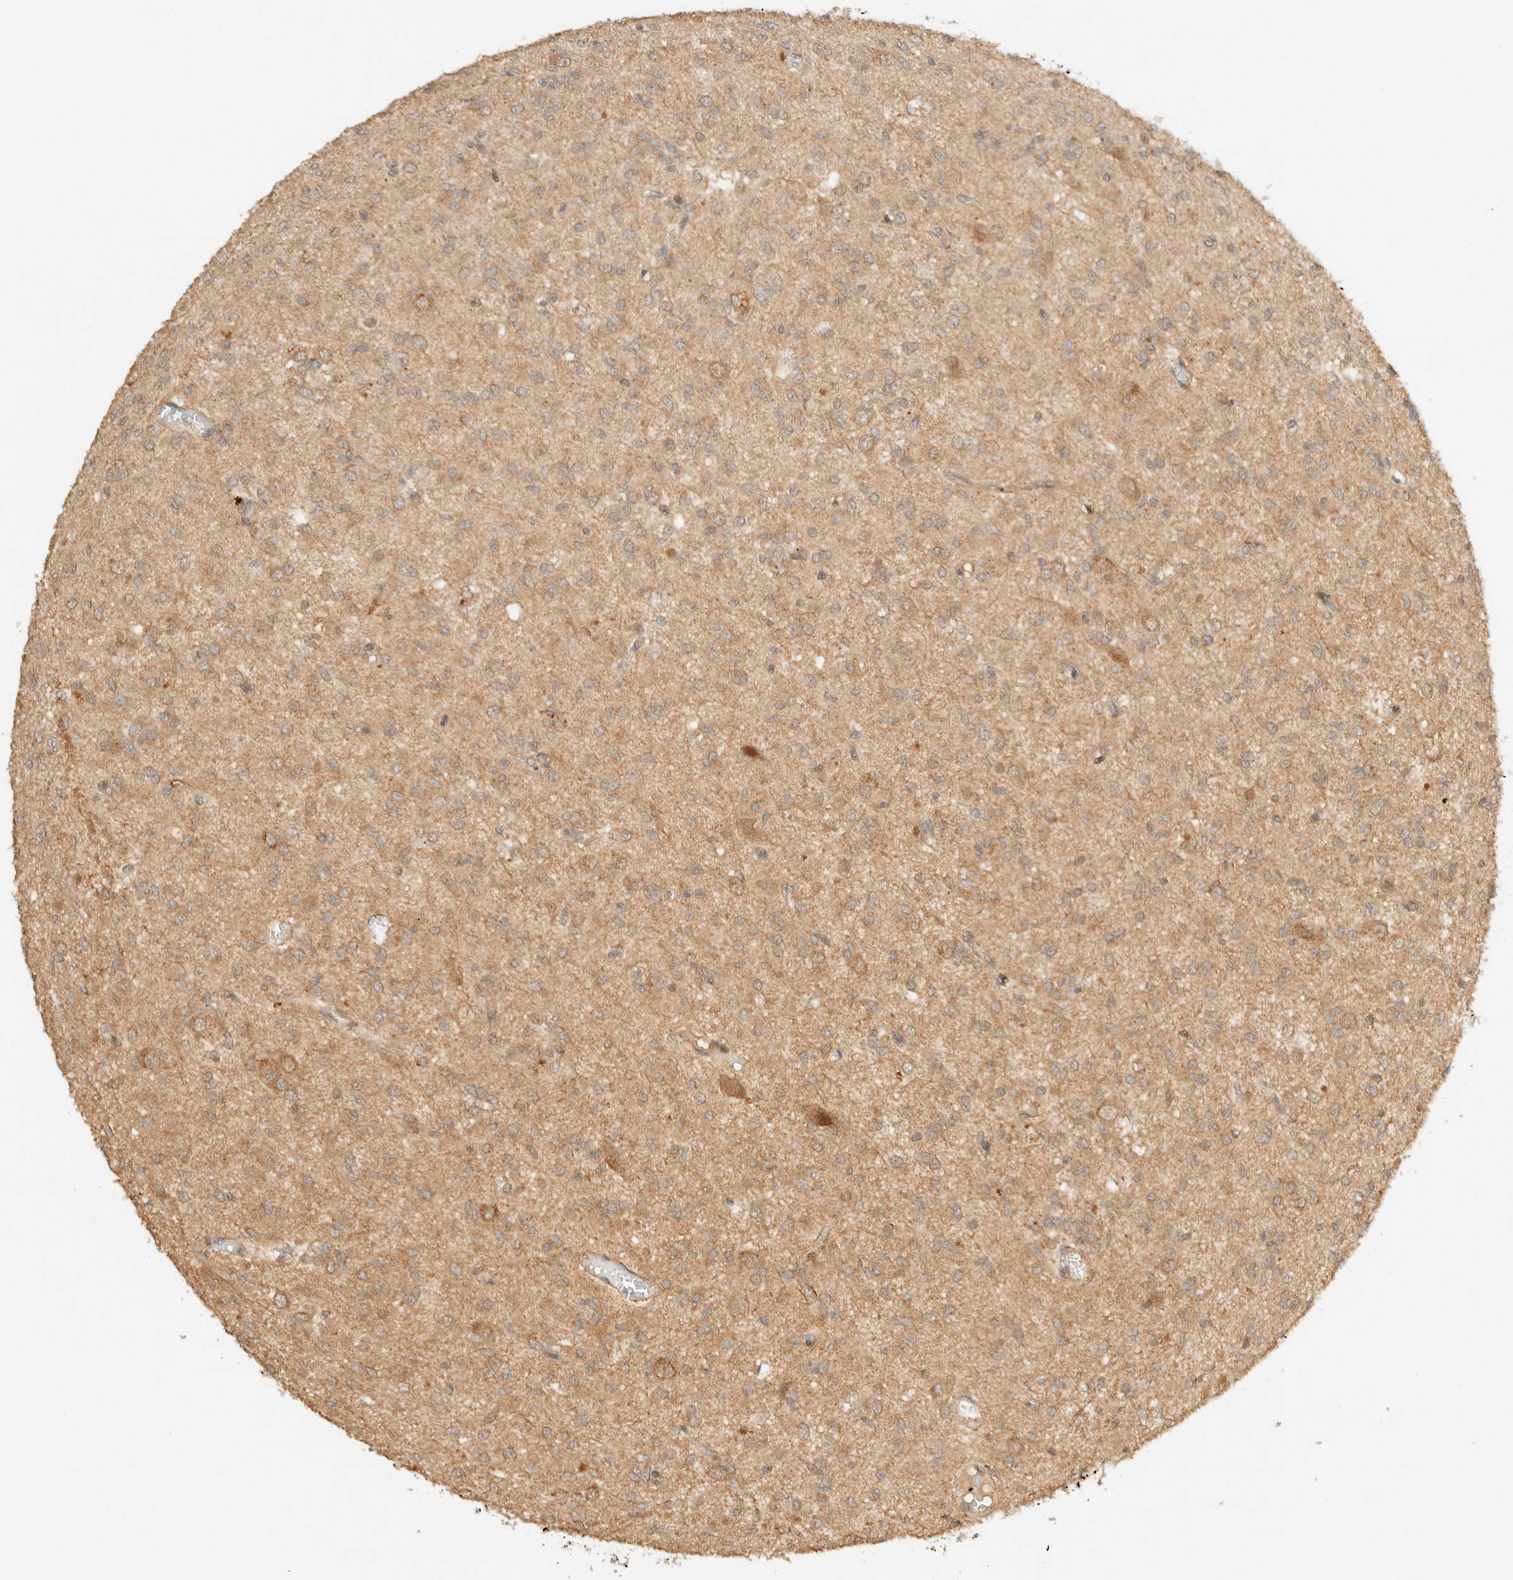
{"staining": {"intensity": "weak", "quantity": "25%-75%", "location": "cytoplasmic/membranous"}, "tissue": "glioma", "cell_type": "Tumor cells", "image_type": "cancer", "snomed": [{"axis": "morphology", "description": "Glioma, malignant, High grade"}, {"axis": "topography", "description": "Brain"}], "caption": "The image exhibits staining of glioma, revealing weak cytoplasmic/membranous protein staining (brown color) within tumor cells. The staining is performed using DAB brown chromogen to label protein expression. The nuclei are counter-stained blue using hematoxylin.", "gene": "ZBTB34", "patient": {"sex": "female", "age": 59}}